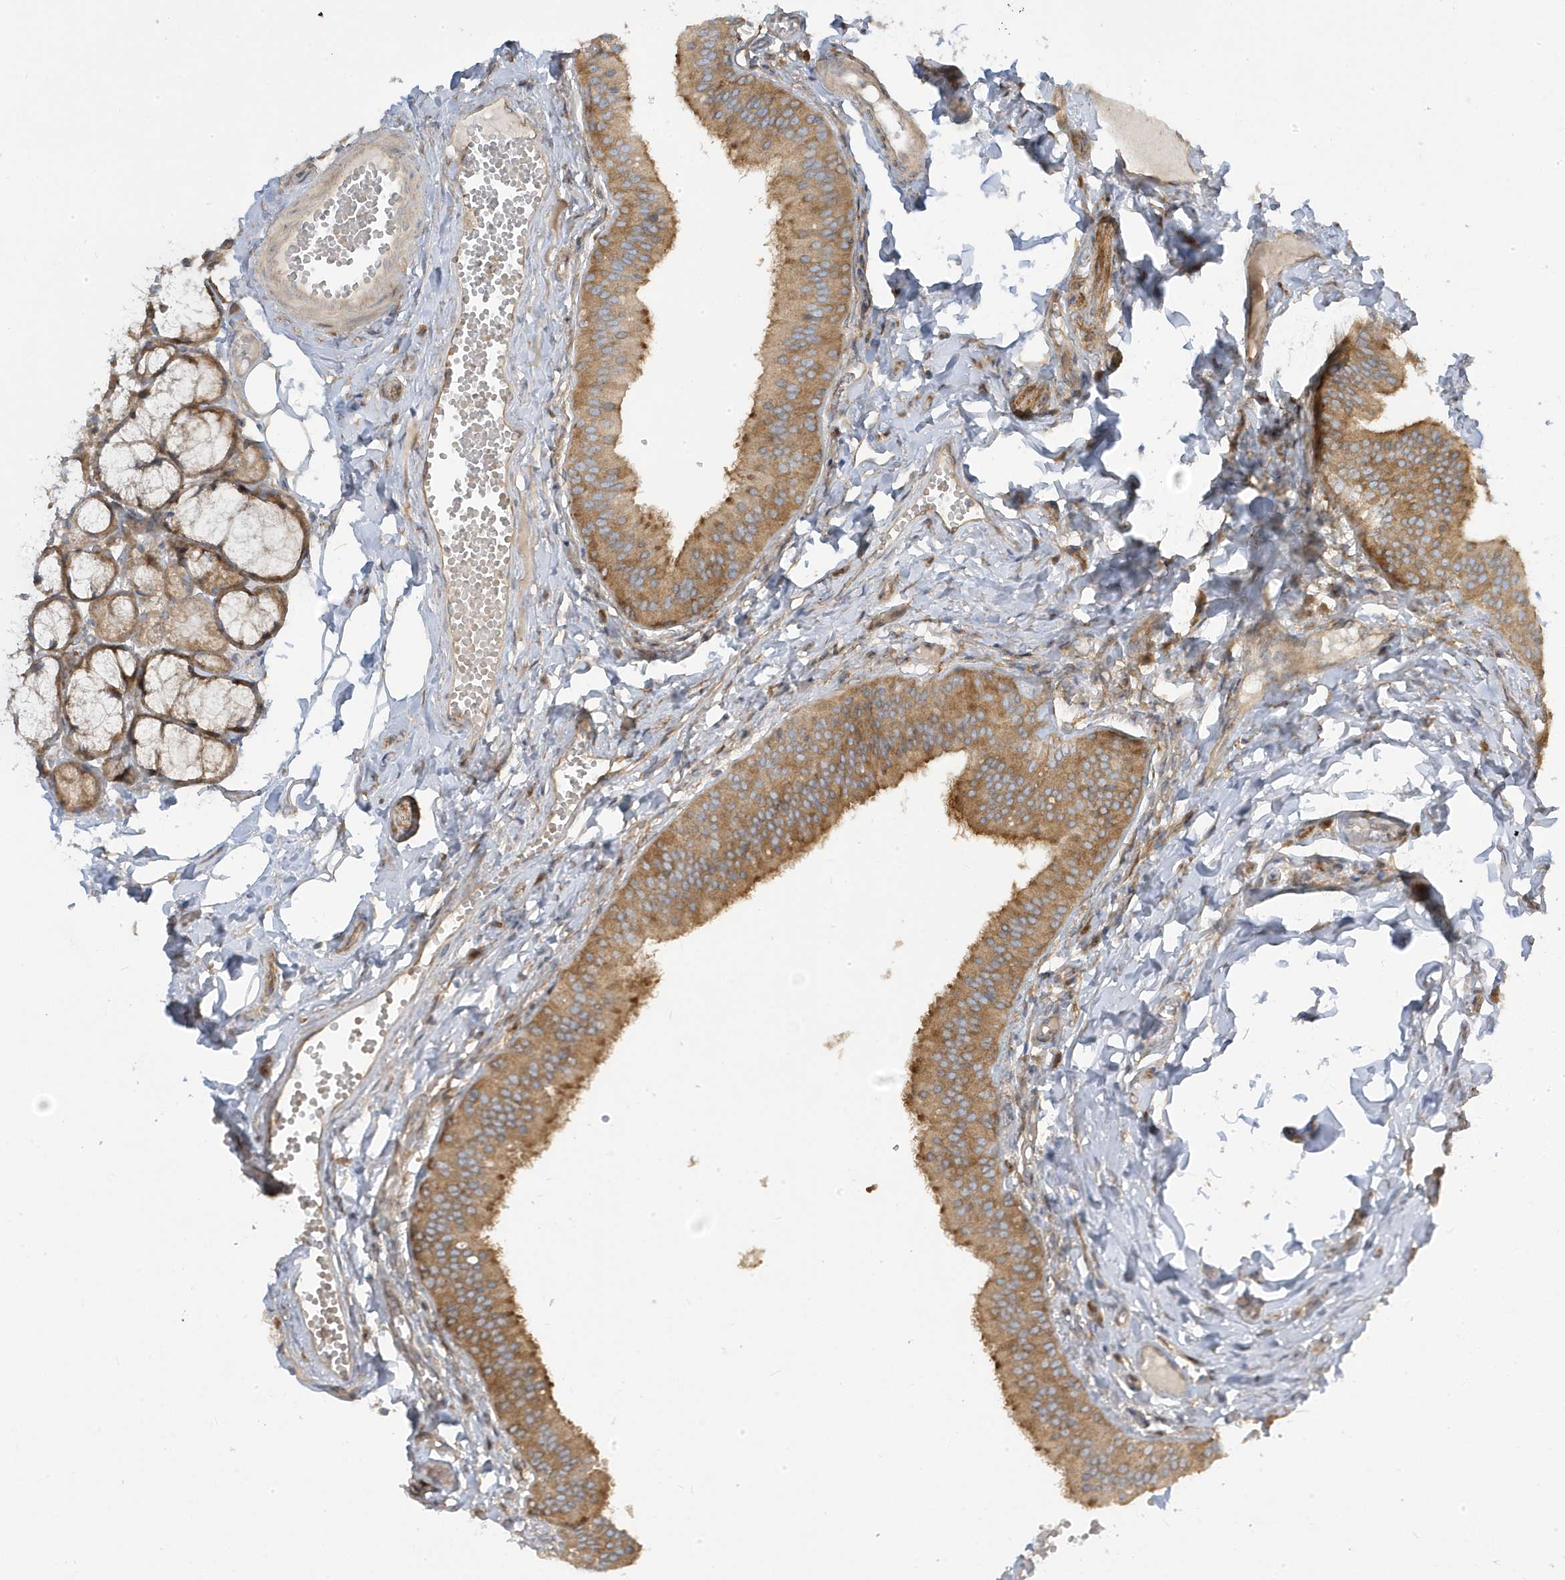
{"staining": {"intensity": "moderate", "quantity": ">75%", "location": "cytoplasmic/membranous"}, "tissue": "oral mucosa", "cell_type": "Squamous epithelial cells", "image_type": "normal", "snomed": [{"axis": "morphology", "description": "Normal tissue, NOS"}, {"axis": "topography", "description": "Skeletal muscle"}, {"axis": "topography", "description": "Oral tissue"}, {"axis": "topography", "description": "Salivary gland"}, {"axis": "topography", "description": "Peripheral nerve tissue"}], "caption": "Protein expression analysis of normal oral mucosa reveals moderate cytoplasmic/membranous positivity in approximately >75% of squamous epithelial cells.", "gene": "STAM", "patient": {"sex": "male", "age": 54}}